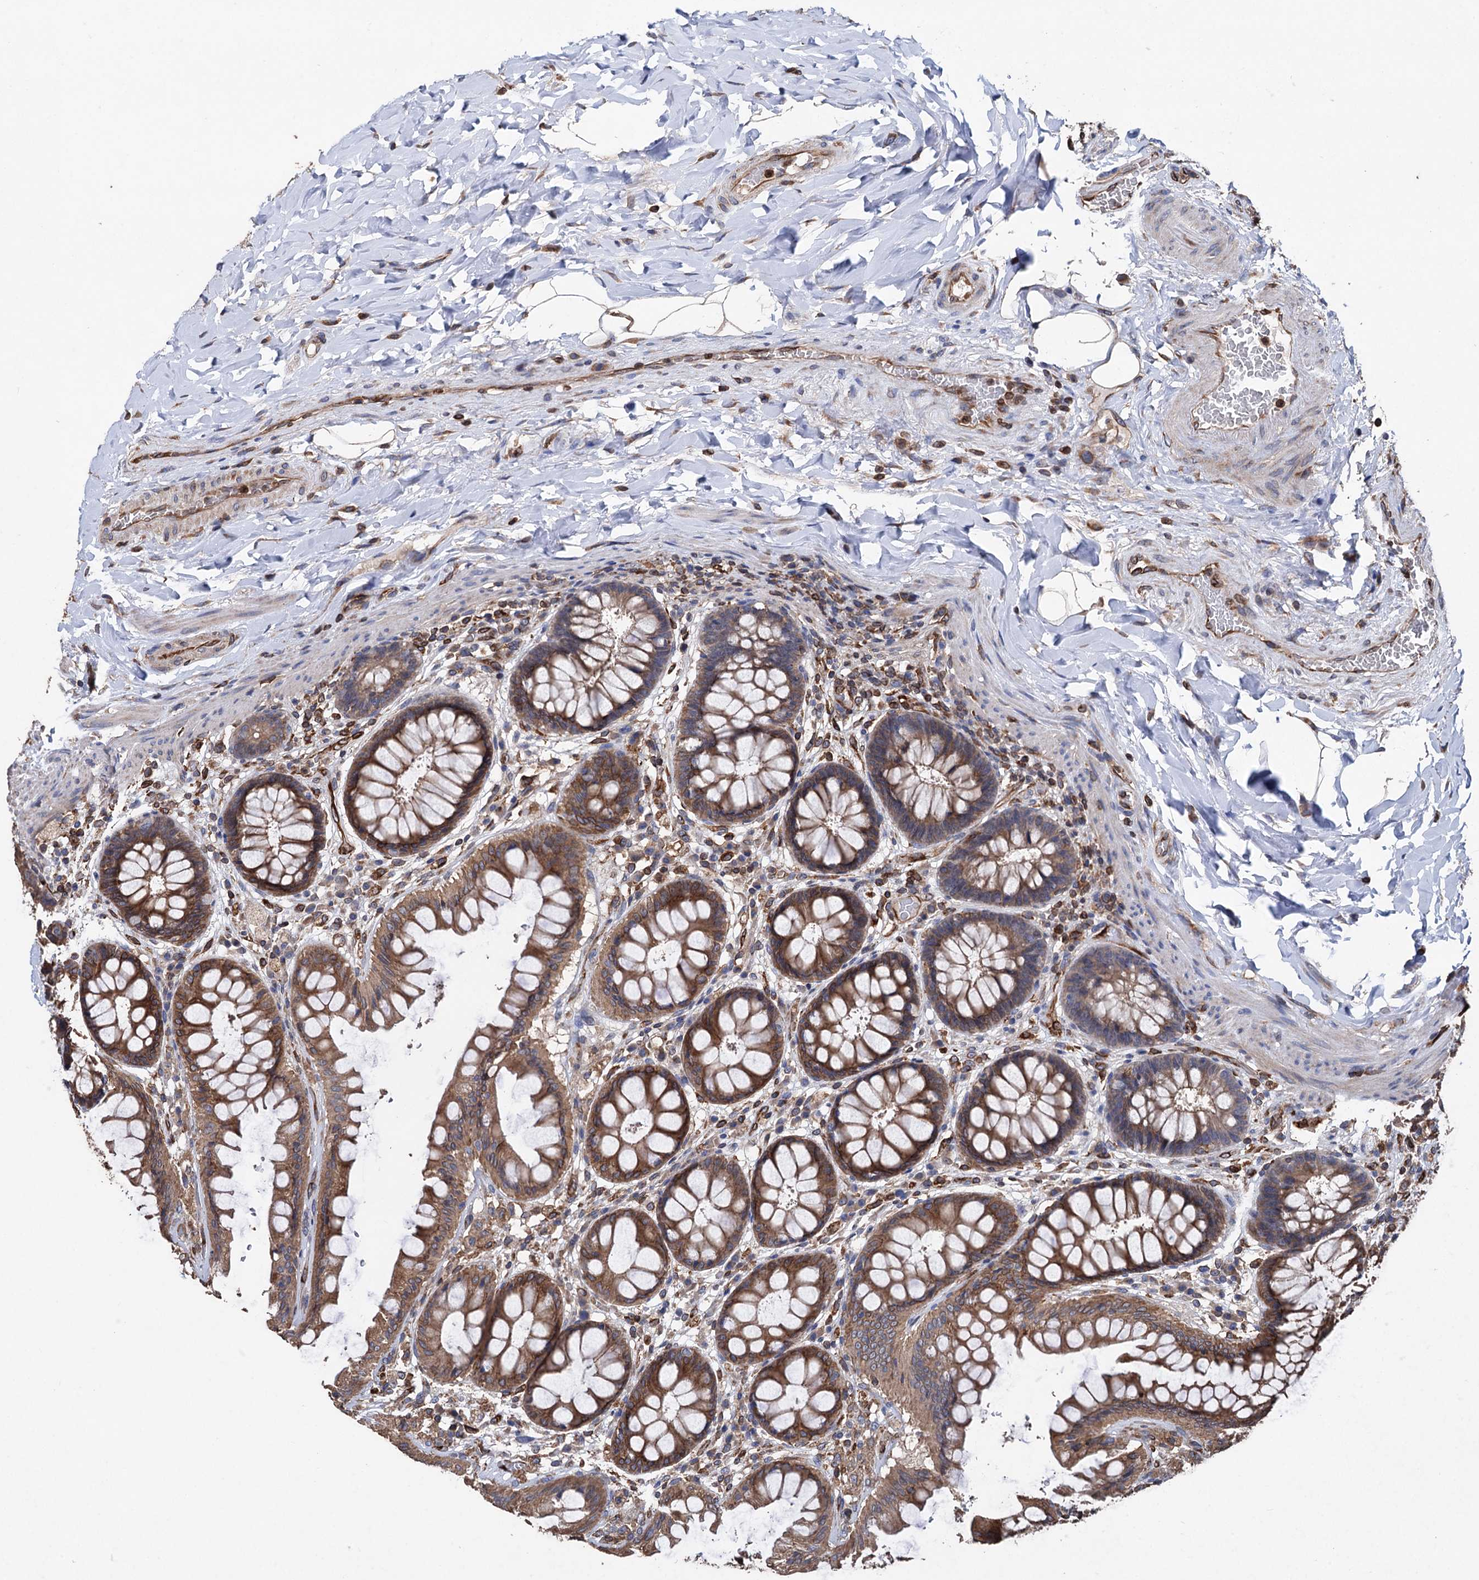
{"staining": {"intensity": "moderate", "quantity": ">75%", "location": "cytoplasmic/membranous"}, "tissue": "rectum", "cell_type": "Glandular cells", "image_type": "normal", "snomed": [{"axis": "morphology", "description": "Normal tissue, NOS"}, {"axis": "topography", "description": "Rectum"}], "caption": "Protein analysis of unremarkable rectum exhibits moderate cytoplasmic/membranous expression in about >75% of glandular cells.", "gene": "STING1", "patient": {"sex": "female", "age": 46}}